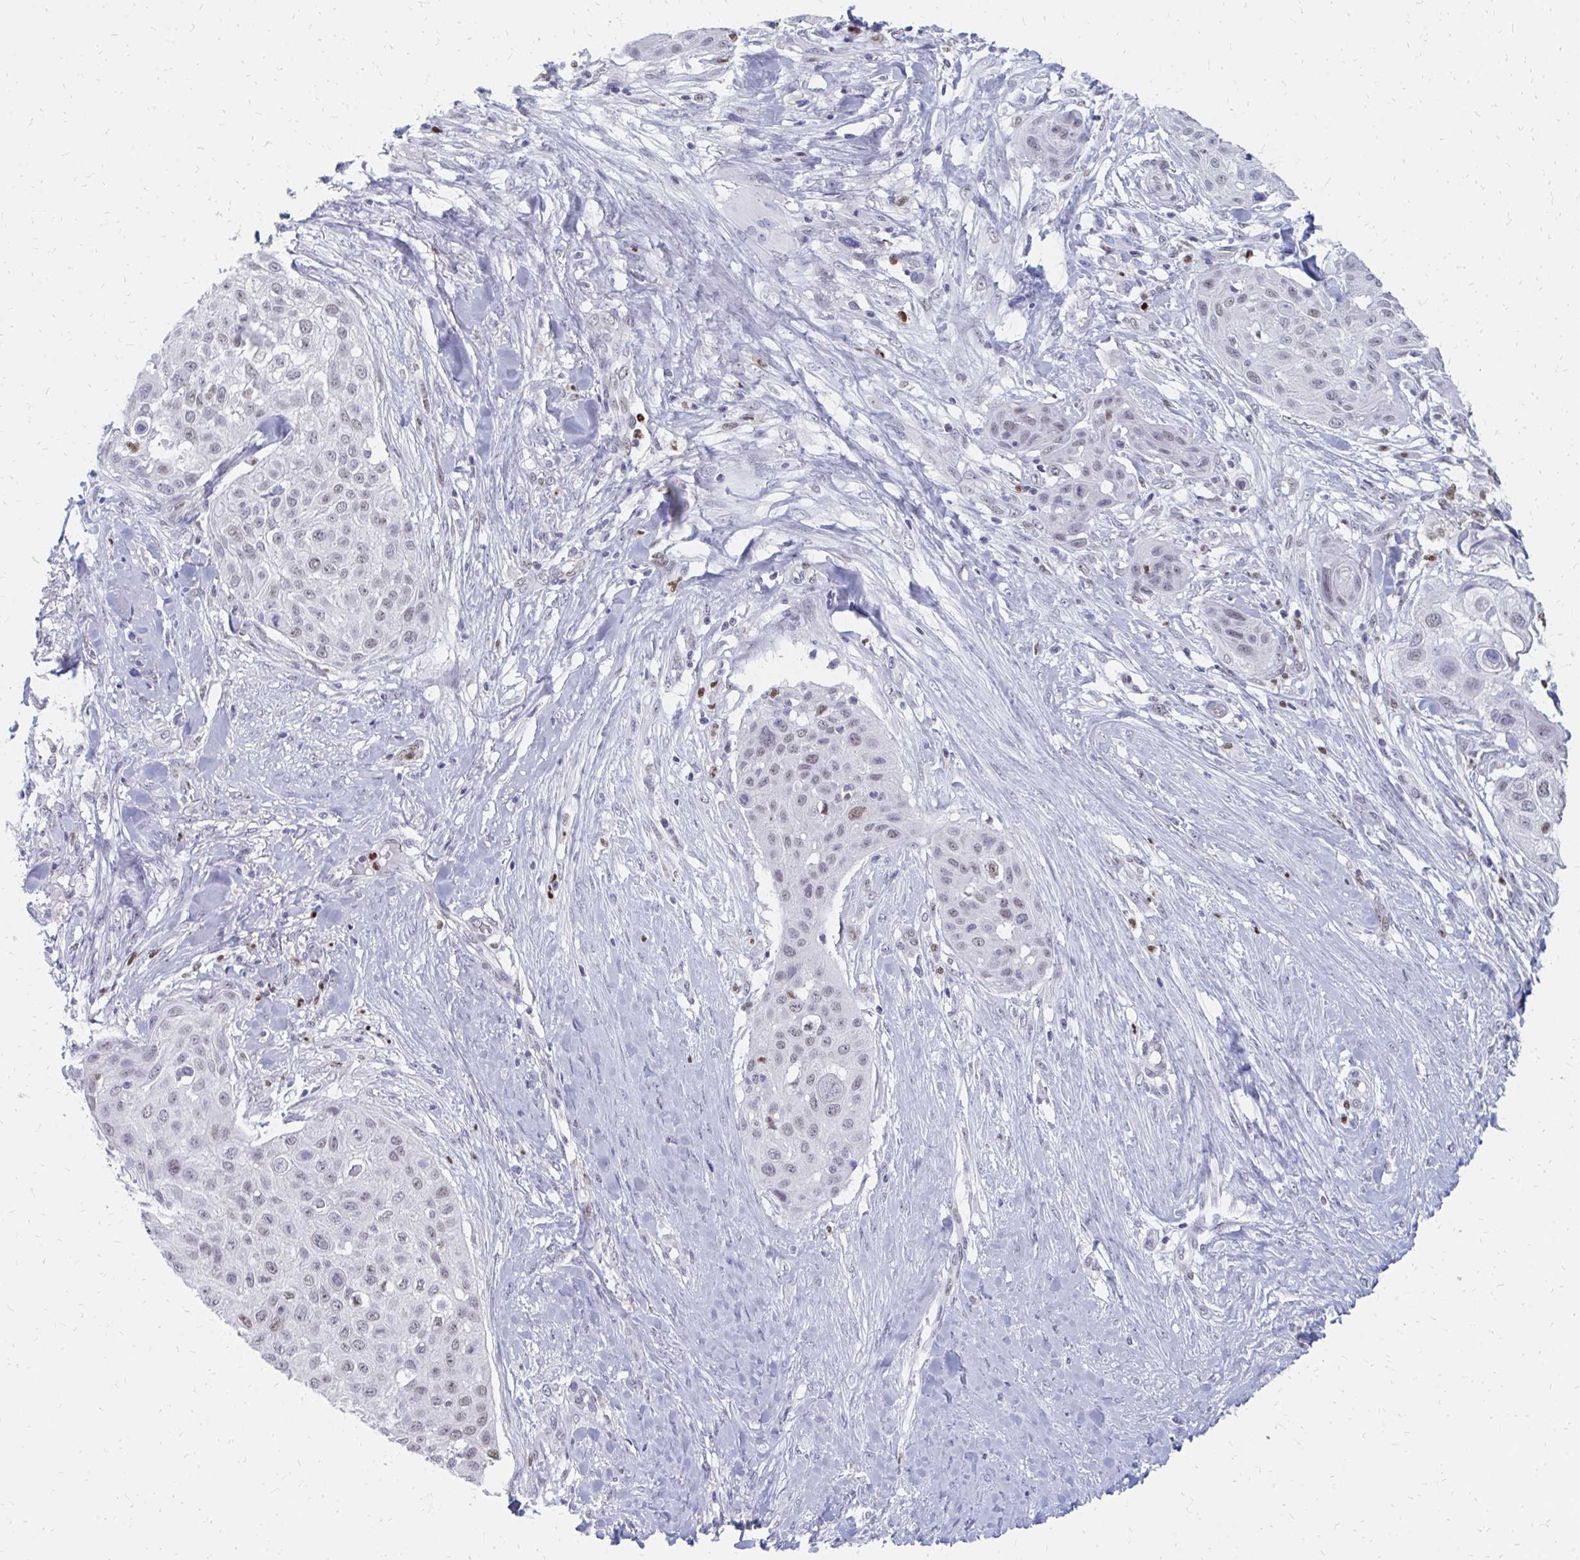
{"staining": {"intensity": "weak", "quantity": ">75%", "location": "nuclear"}, "tissue": "skin cancer", "cell_type": "Tumor cells", "image_type": "cancer", "snomed": [{"axis": "morphology", "description": "Squamous cell carcinoma, NOS"}, {"axis": "topography", "description": "Skin"}], "caption": "Weak nuclear protein expression is seen in approximately >75% of tumor cells in skin cancer (squamous cell carcinoma). Ihc stains the protein in brown and the nuclei are stained blue.", "gene": "PLK3", "patient": {"sex": "female", "age": 87}}